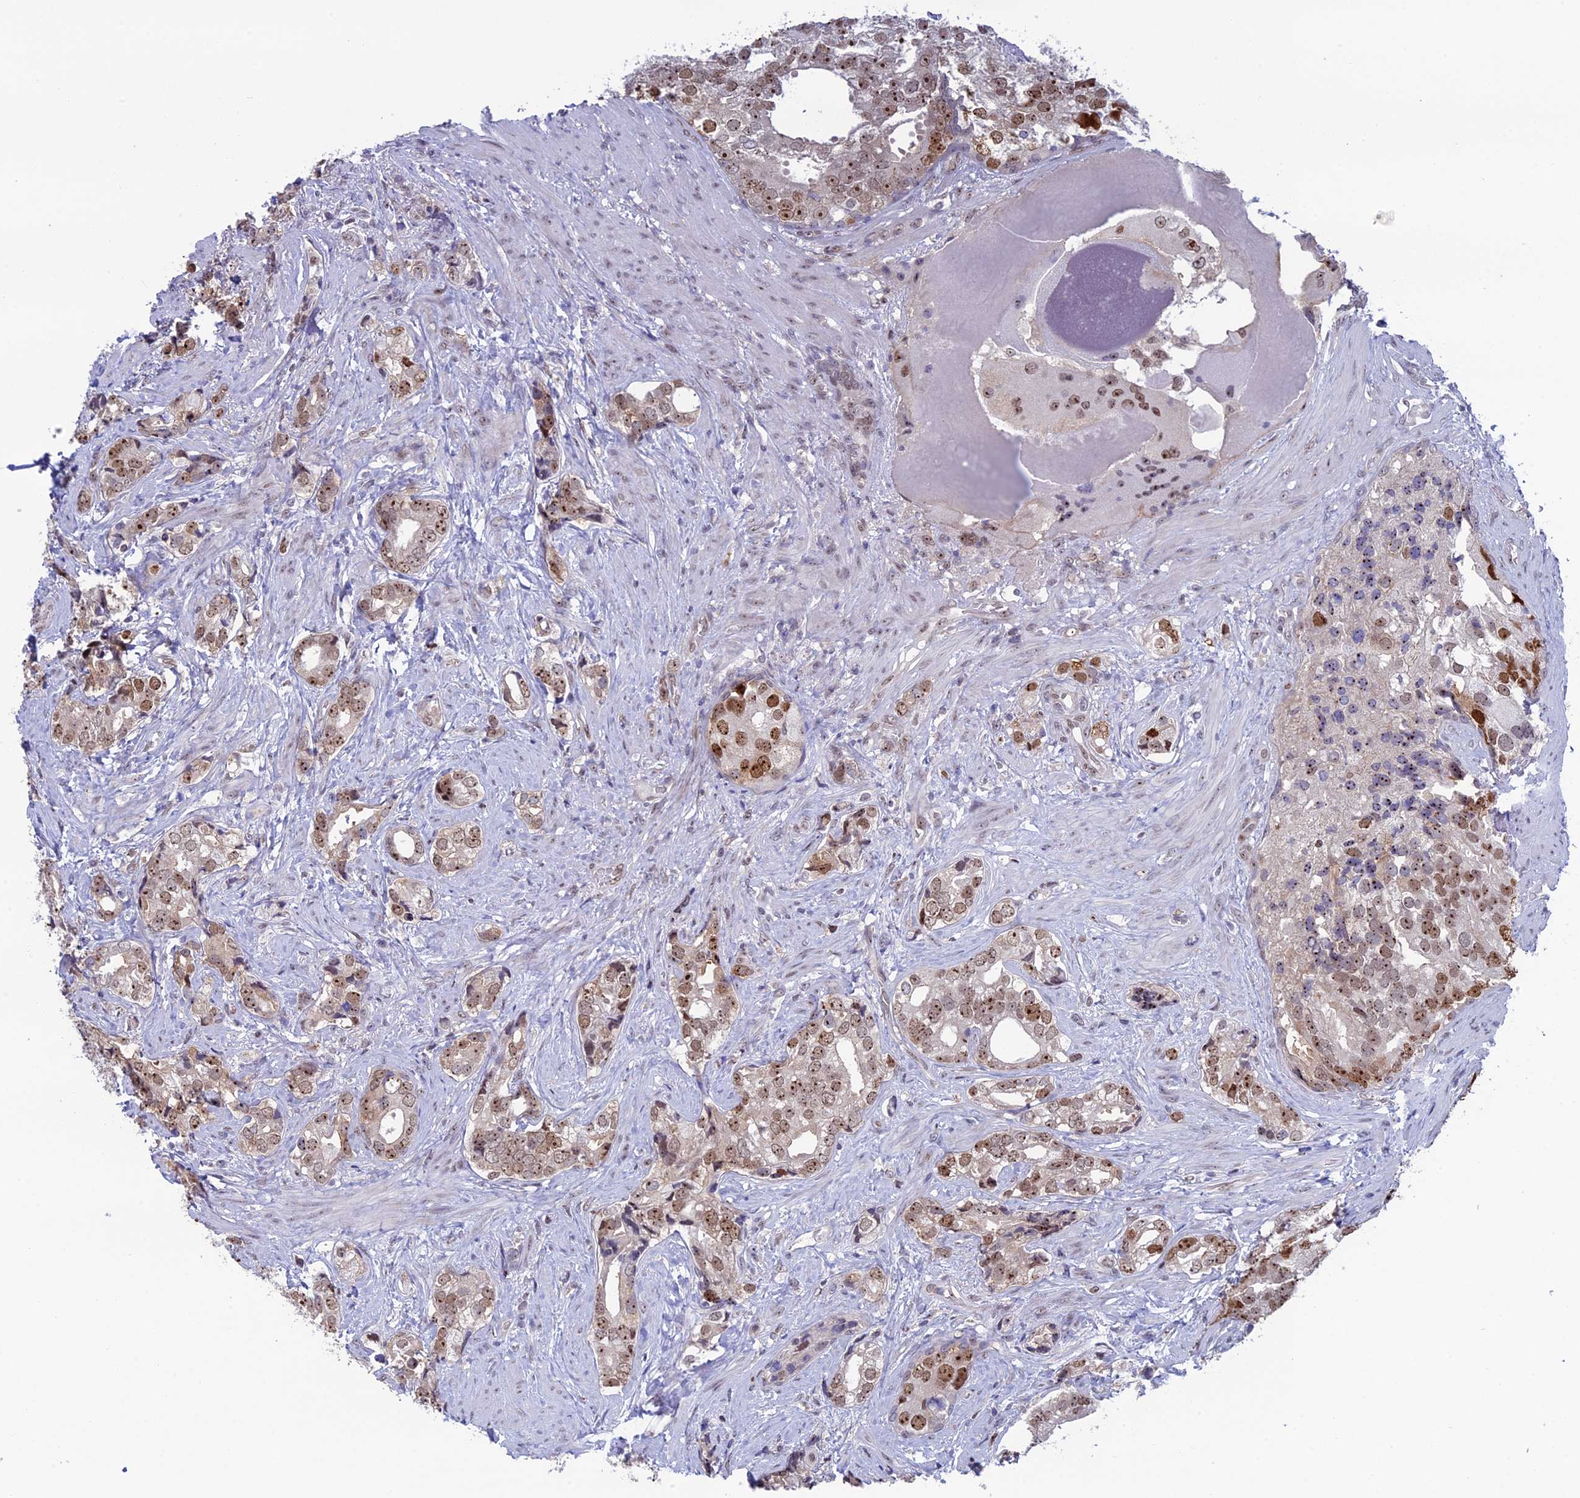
{"staining": {"intensity": "moderate", "quantity": ">75%", "location": "nuclear"}, "tissue": "prostate cancer", "cell_type": "Tumor cells", "image_type": "cancer", "snomed": [{"axis": "morphology", "description": "Adenocarcinoma, High grade"}, {"axis": "topography", "description": "Prostate"}], "caption": "A medium amount of moderate nuclear expression is identified in about >75% of tumor cells in prostate cancer tissue.", "gene": "CCDC86", "patient": {"sex": "male", "age": 75}}